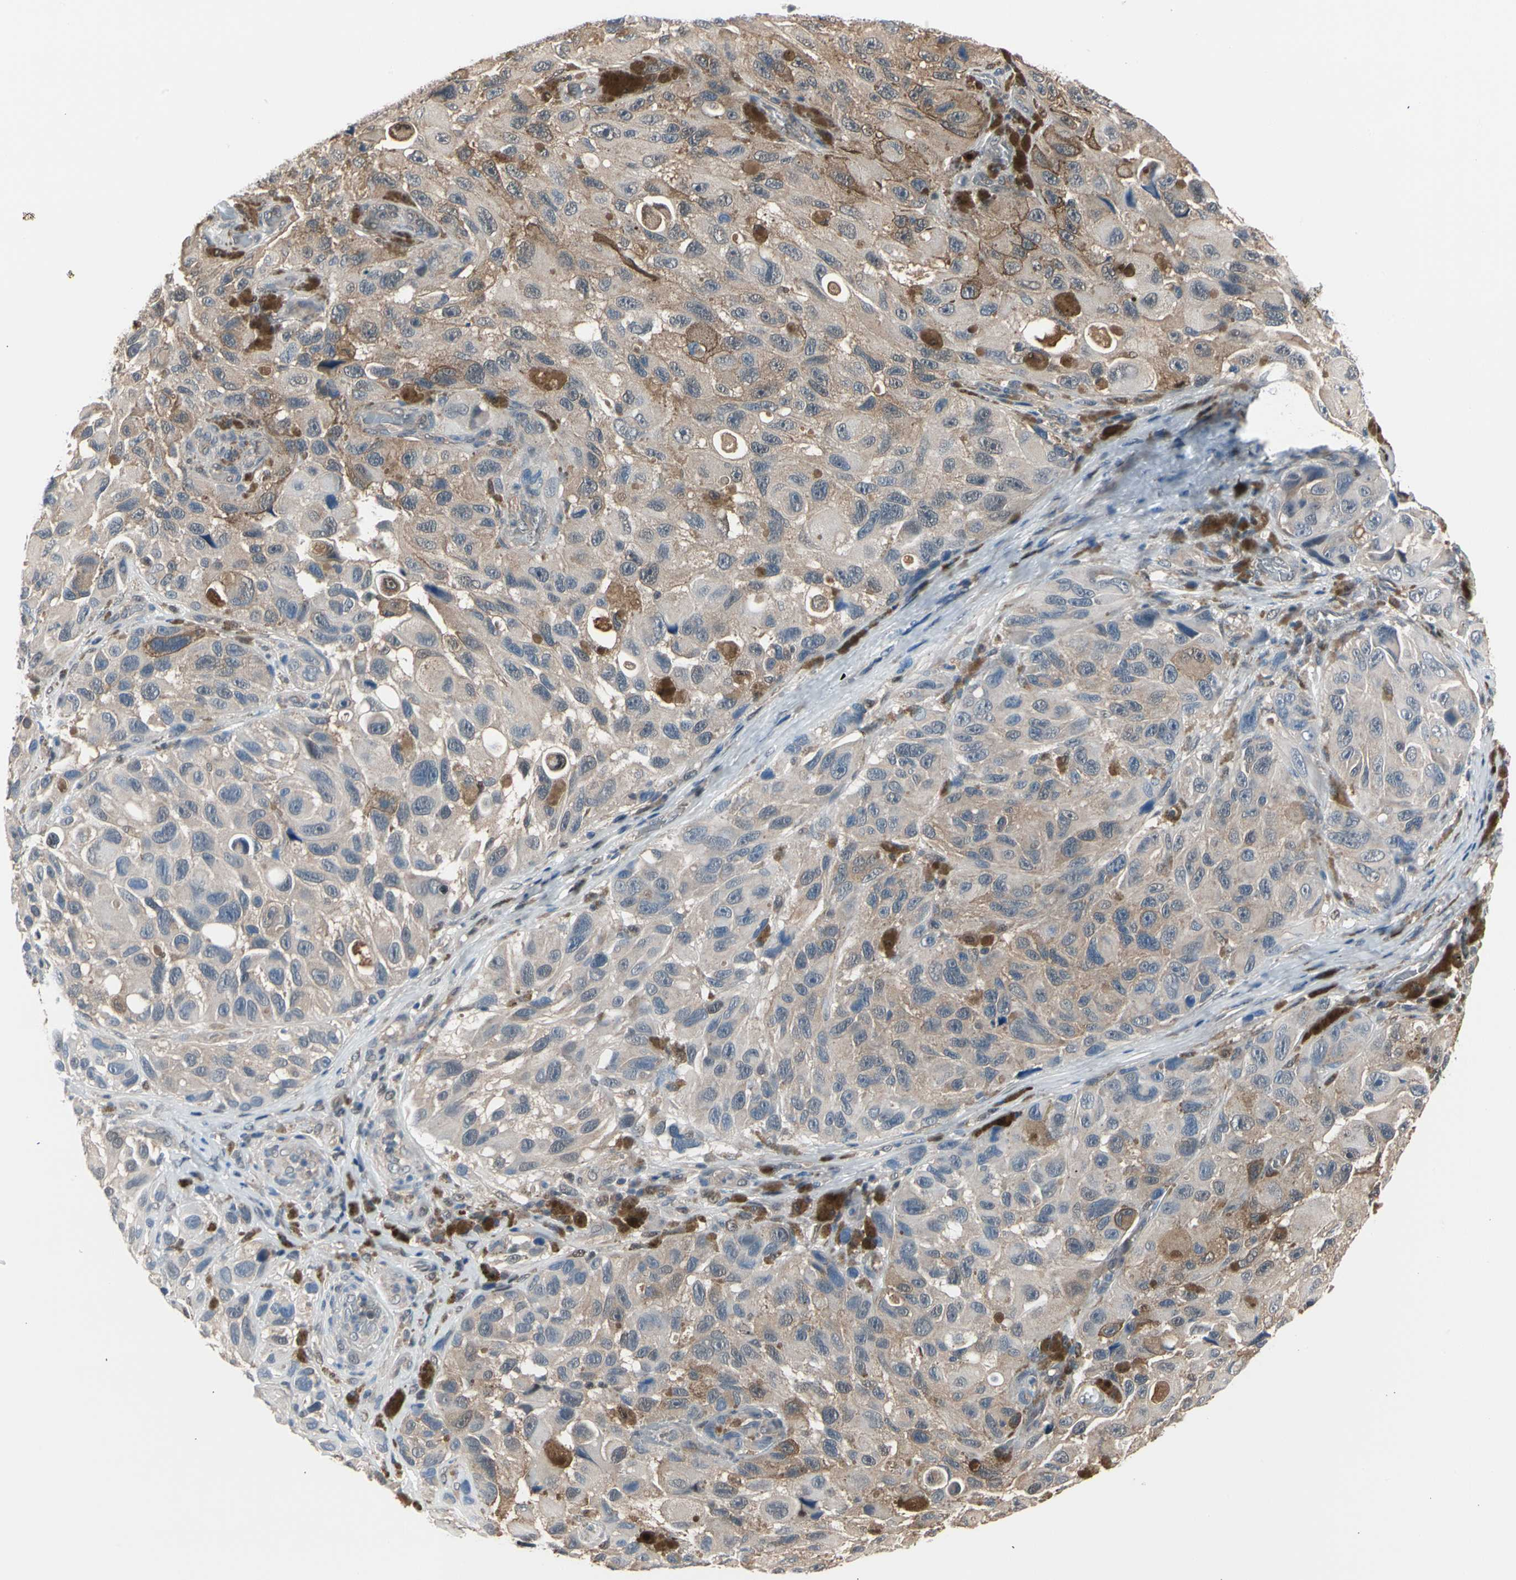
{"staining": {"intensity": "moderate", "quantity": "25%-75%", "location": "cytoplasmic/membranous"}, "tissue": "melanoma", "cell_type": "Tumor cells", "image_type": "cancer", "snomed": [{"axis": "morphology", "description": "Malignant melanoma, NOS"}, {"axis": "topography", "description": "Skin"}], "caption": "Tumor cells exhibit moderate cytoplasmic/membranous positivity in about 25%-75% of cells in melanoma. The staining was performed using DAB to visualize the protein expression in brown, while the nuclei were stained in blue with hematoxylin (Magnification: 20x).", "gene": "PSMA2", "patient": {"sex": "female", "age": 73}}